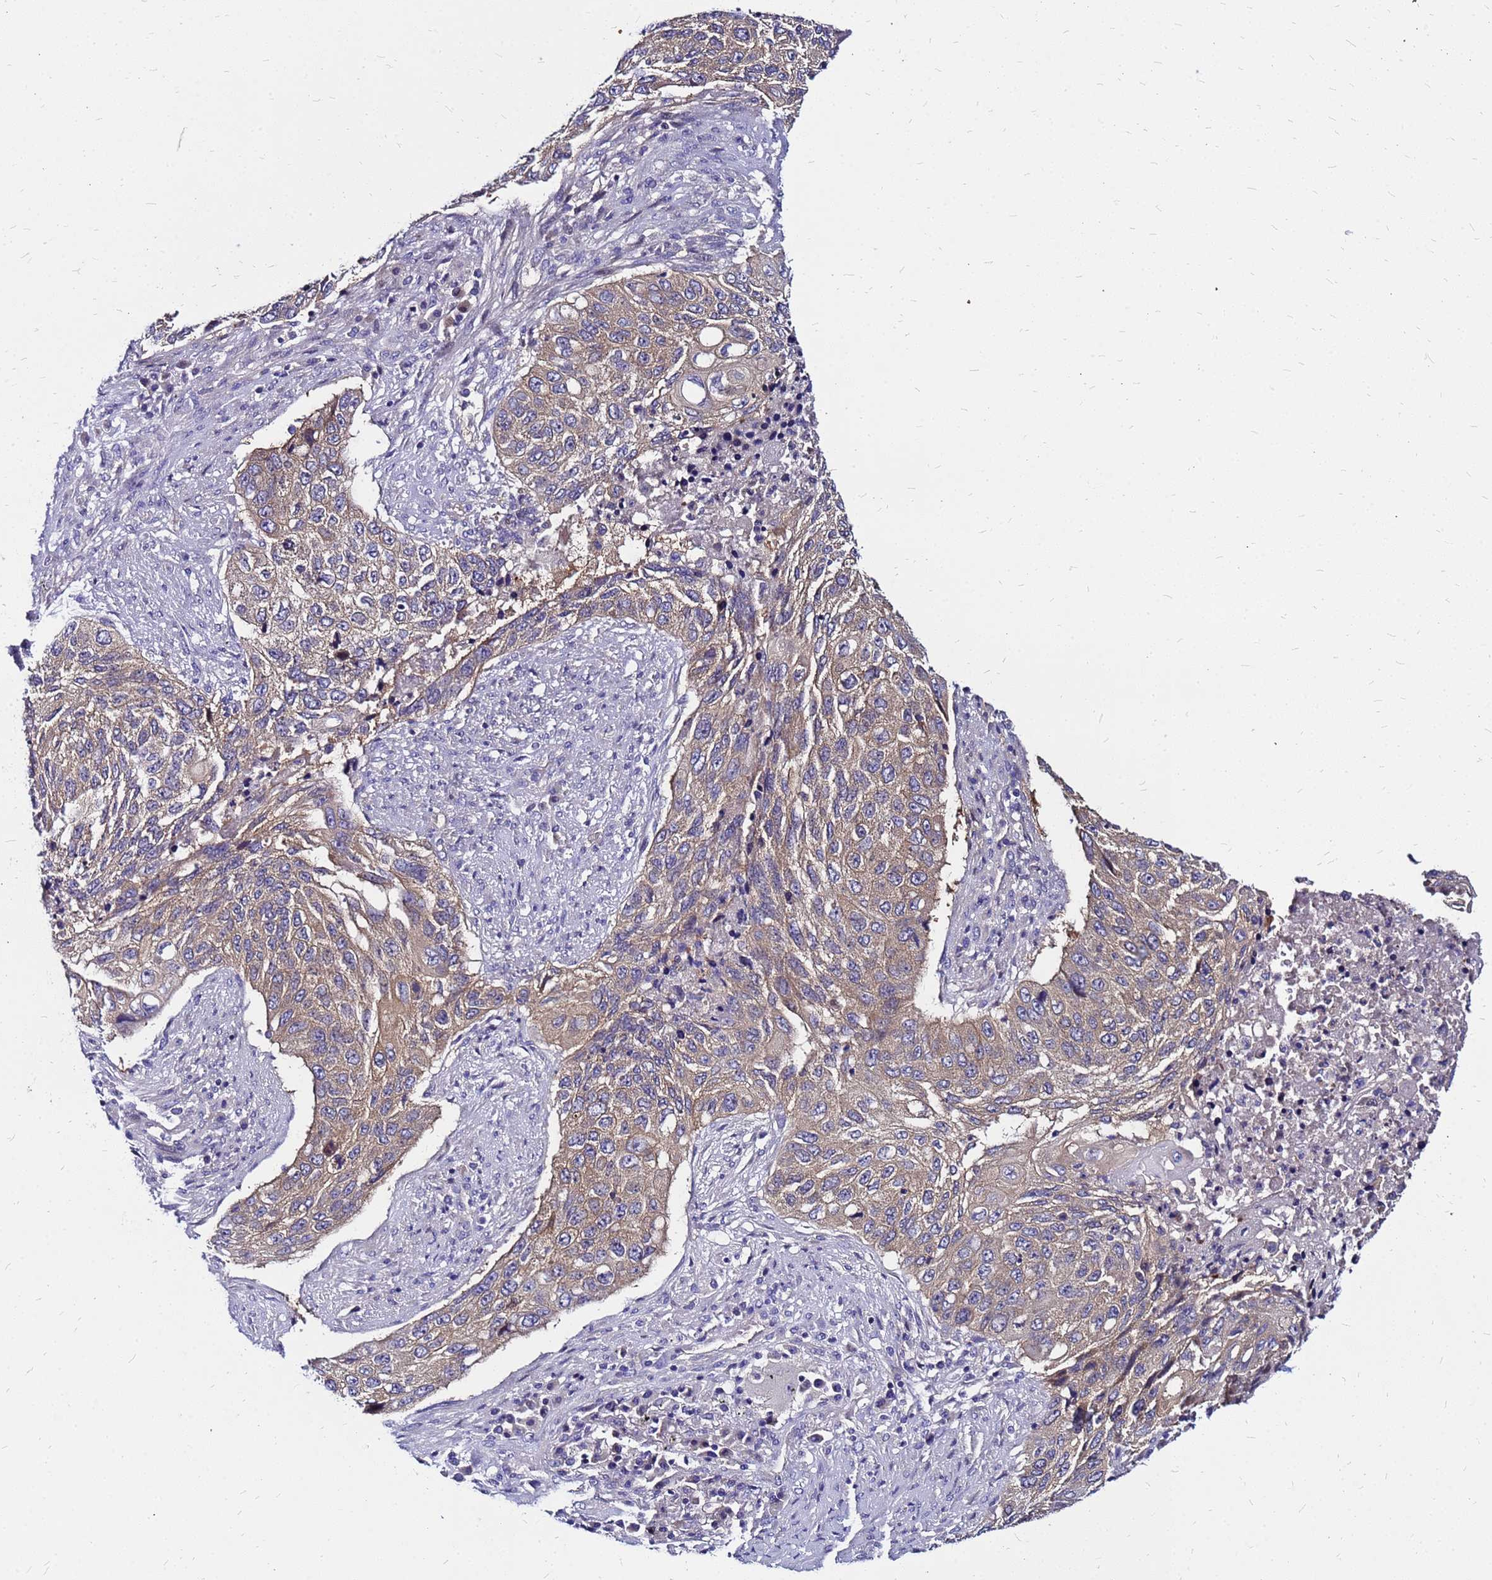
{"staining": {"intensity": "weak", "quantity": ">75%", "location": "cytoplasmic/membranous"}, "tissue": "lung cancer", "cell_type": "Tumor cells", "image_type": "cancer", "snomed": [{"axis": "morphology", "description": "Squamous cell carcinoma, NOS"}, {"axis": "topography", "description": "Lung"}], "caption": "This is an image of immunohistochemistry staining of squamous cell carcinoma (lung), which shows weak positivity in the cytoplasmic/membranous of tumor cells.", "gene": "ARHGEF5", "patient": {"sex": "female", "age": 63}}